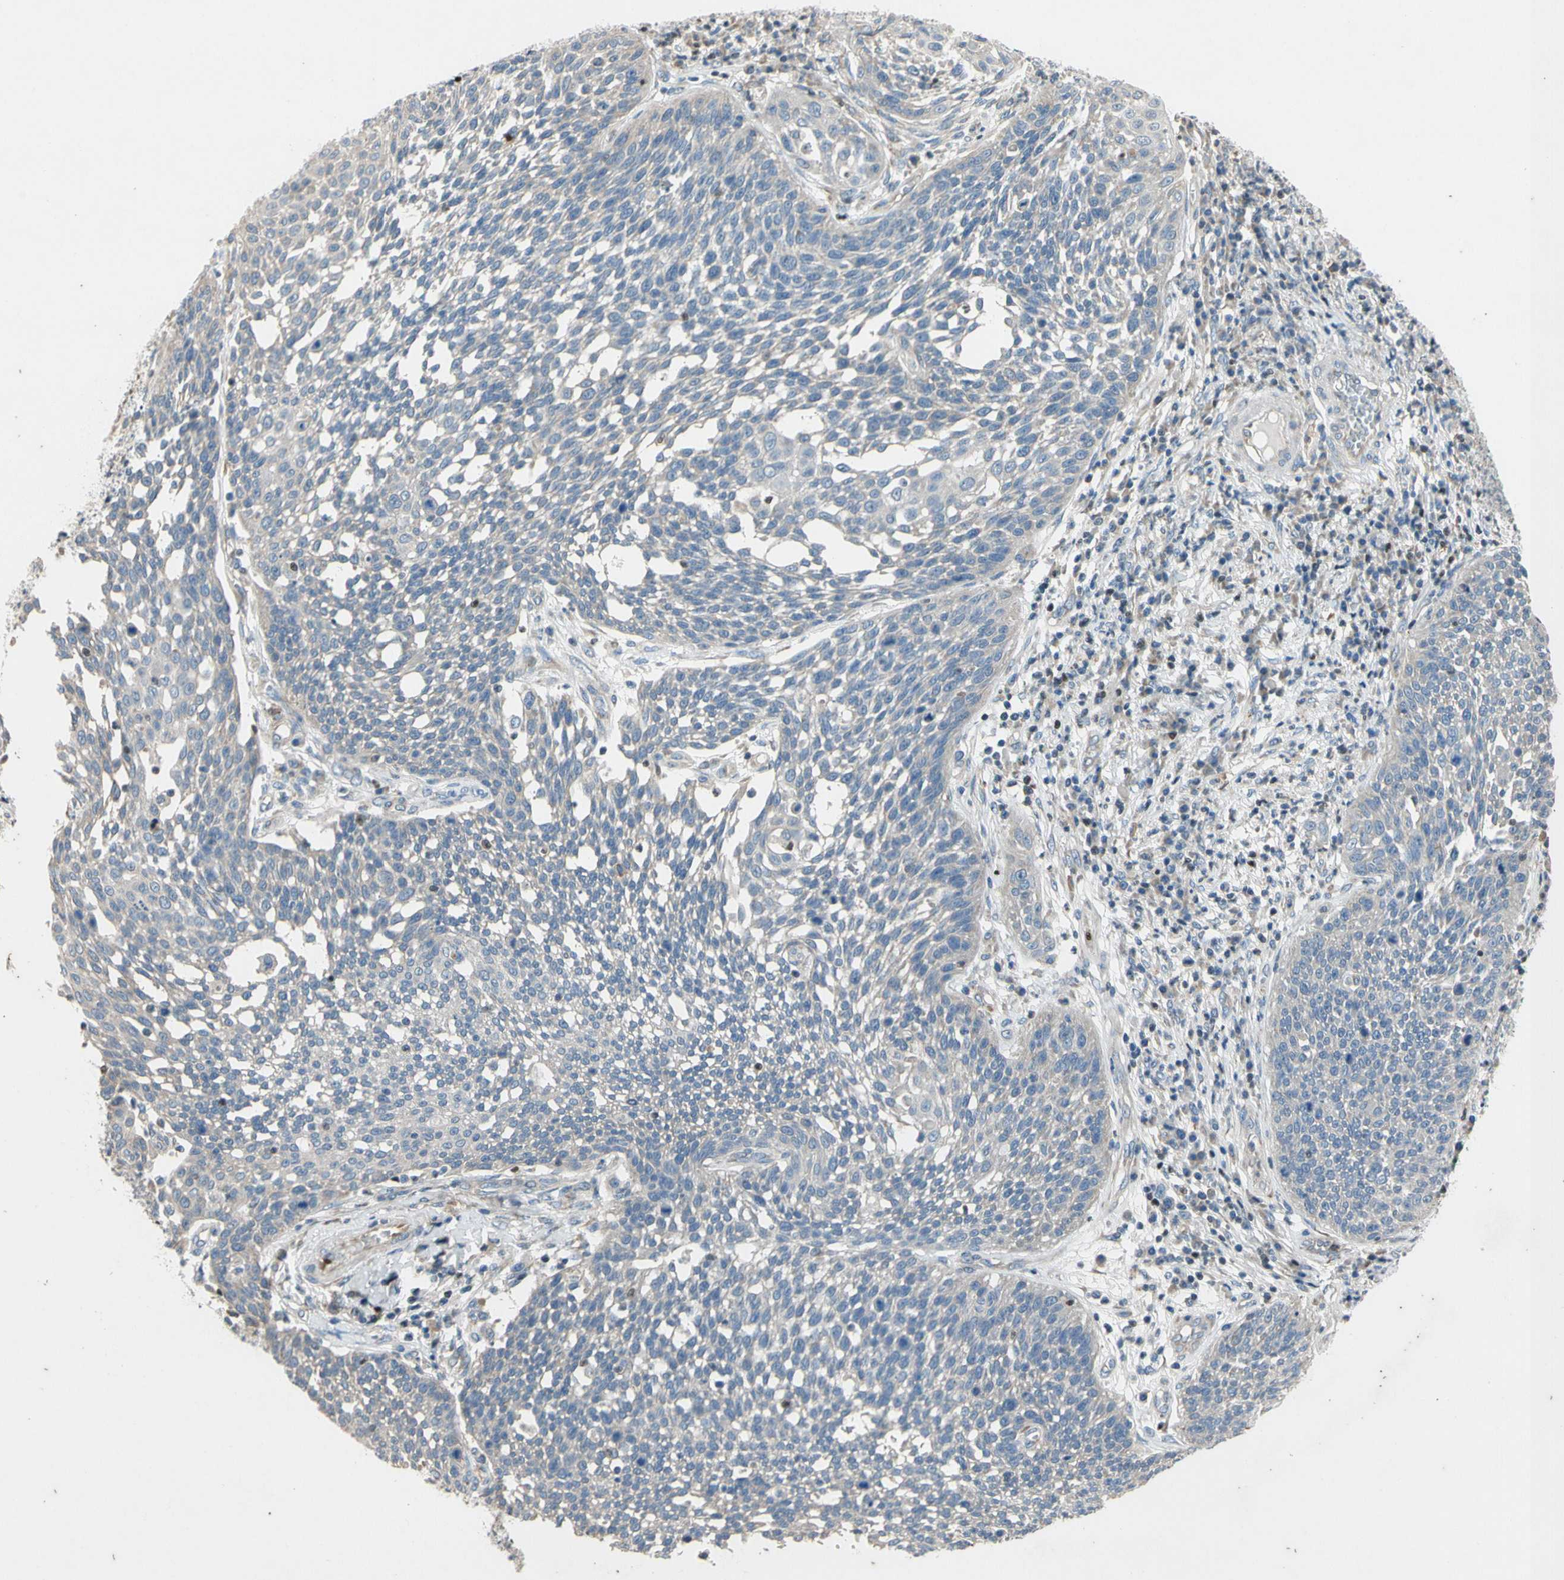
{"staining": {"intensity": "negative", "quantity": "none", "location": "none"}, "tissue": "cervical cancer", "cell_type": "Tumor cells", "image_type": "cancer", "snomed": [{"axis": "morphology", "description": "Squamous cell carcinoma, NOS"}, {"axis": "topography", "description": "Cervix"}], "caption": "An immunohistochemistry (IHC) histopathology image of cervical squamous cell carcinoma is shown. There is no staining in tumor cells of cervical squamous cell carcinoma.", "gene": "TBX21", "patient": {"sex": "female", "age": 34}}